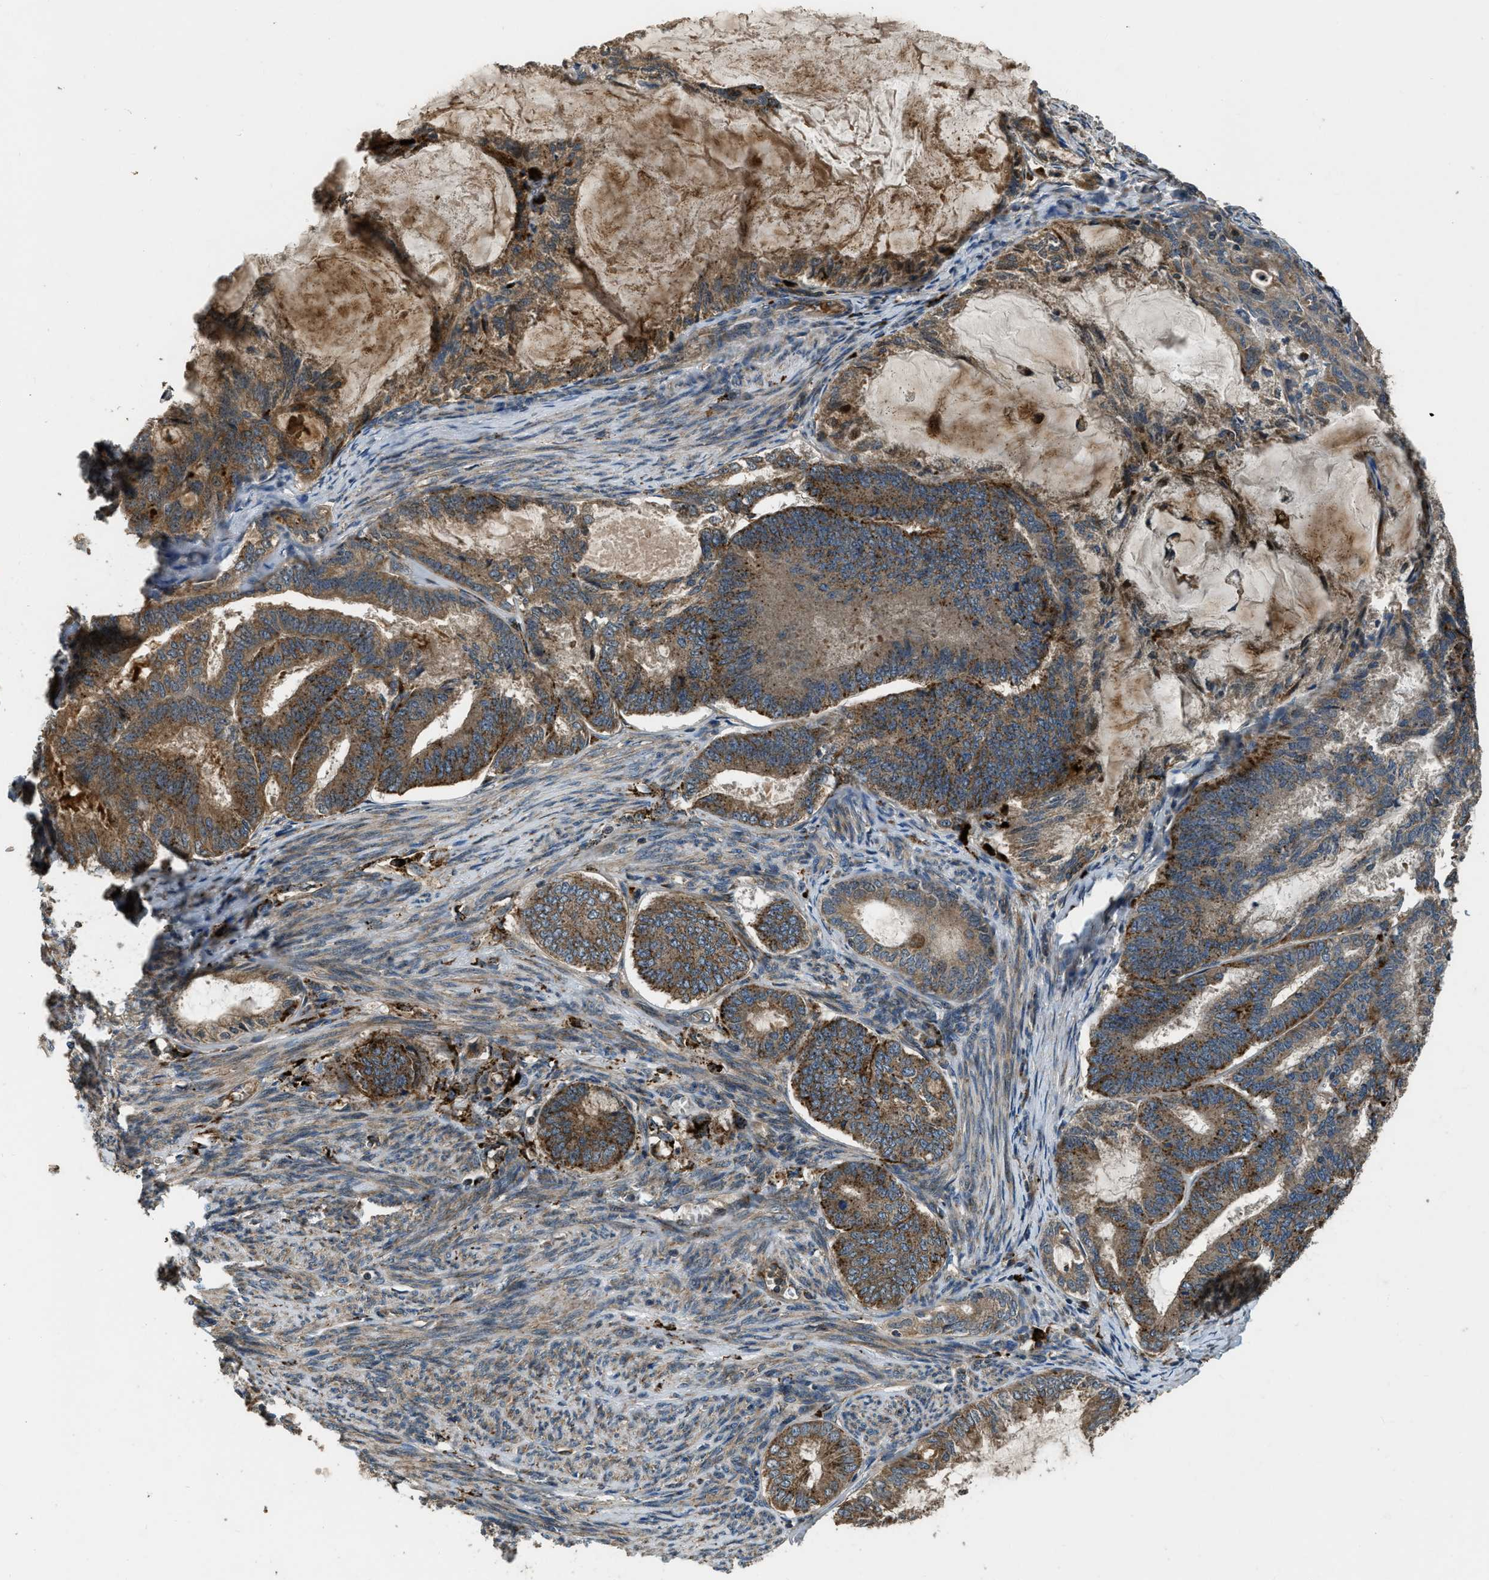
{"staining": {"intensity": "moderate", "quantity": ">75%", "location": "cytoplasmic/membranous"}, "tissue": "endometrial cancer", "cell_type": "Tumor cells", "image_type": "cancer", "snomed": [{"axis": "morphology", "description": "Adenocarcinoma, NOS"}, {"axis": "topography", "description": "Endometrium"}], "caption": "IHC of human endometrial adenocarcinoma displays medium levels of moderate cytoplasmic/membranous expression in about >75% of tumor cells.", "gene": "GGH", "patient": {"sex": "female", "age": 86}}